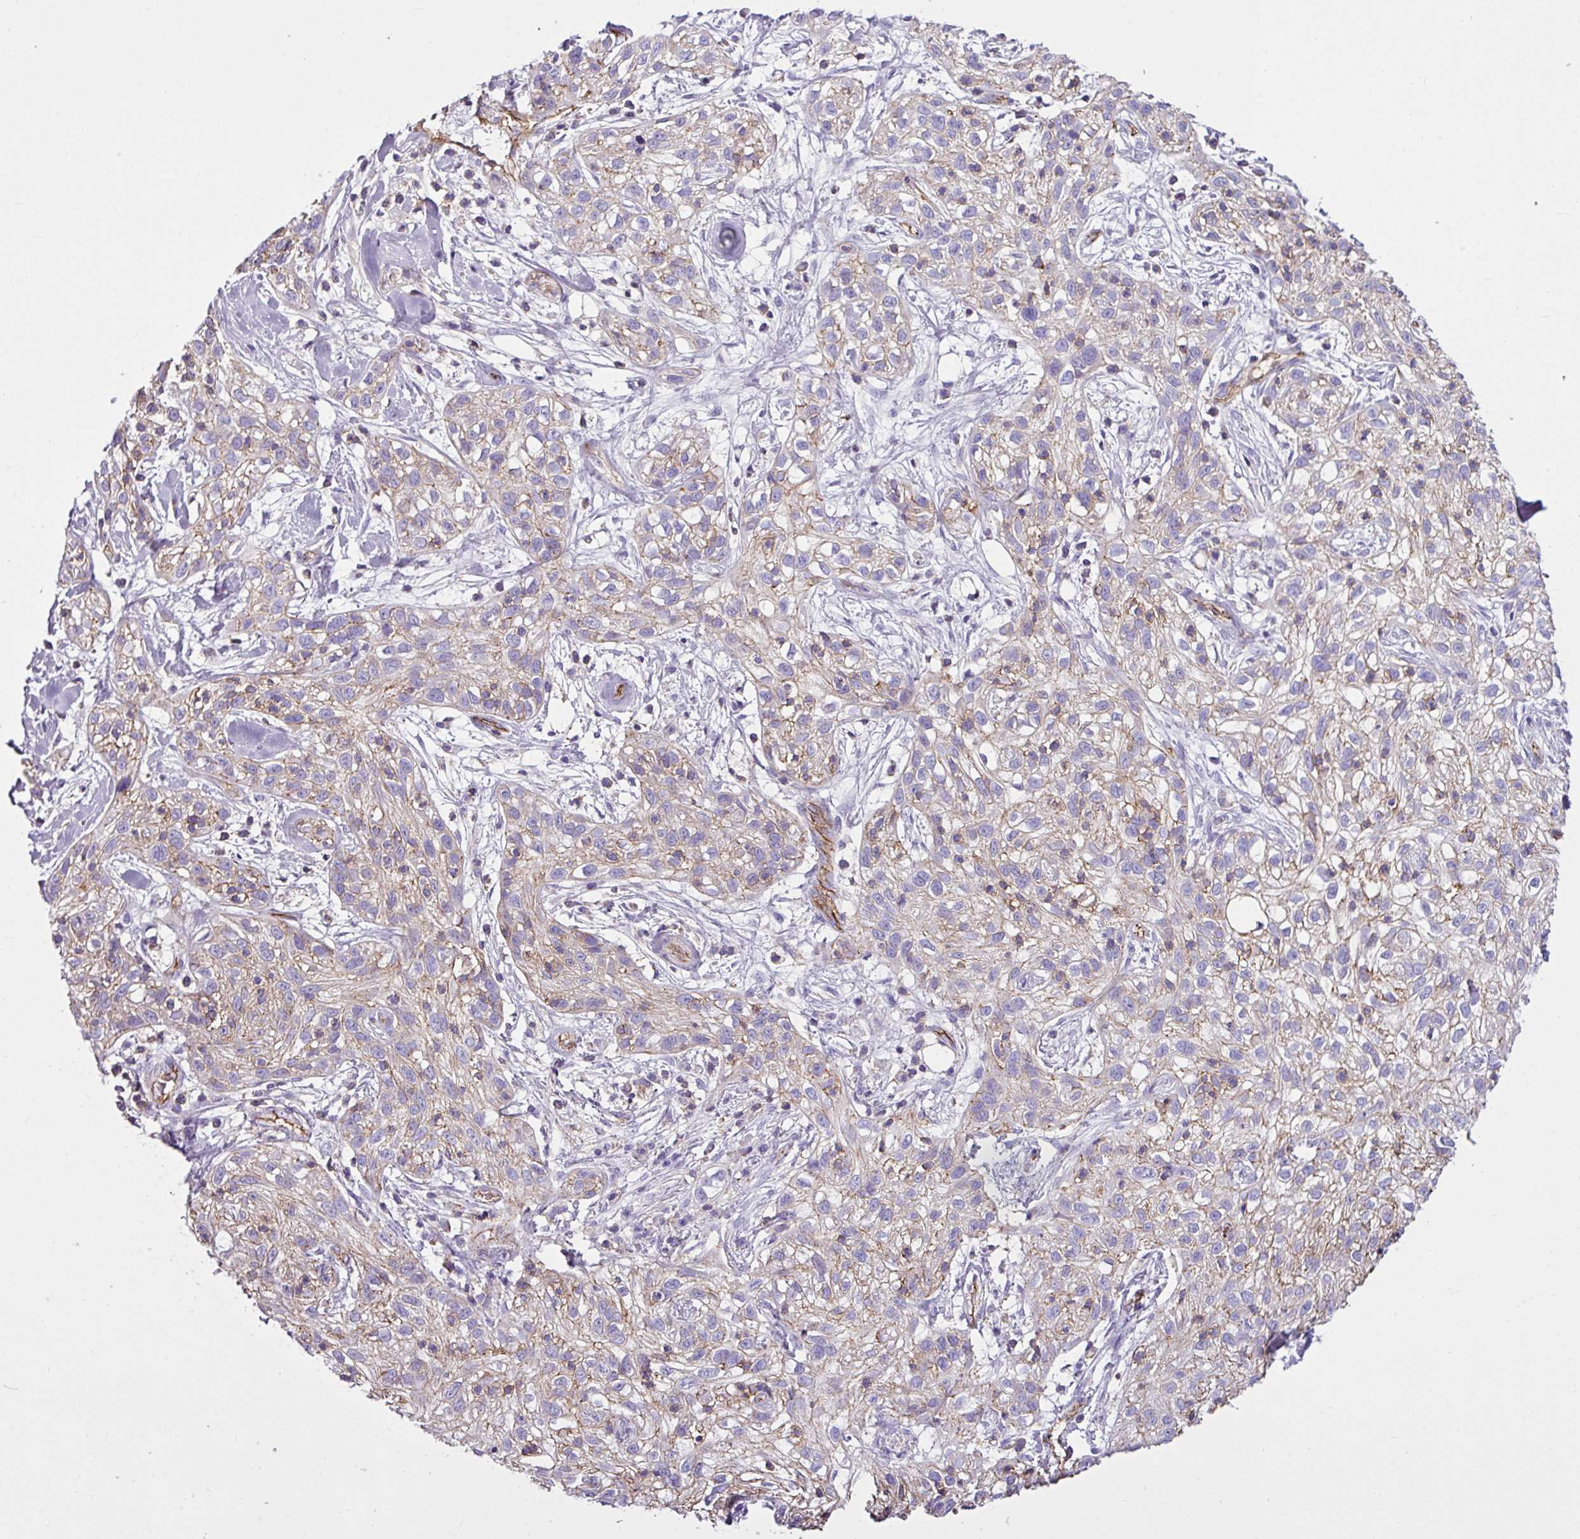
{"staining": {"intensity": "weak", "quantity": "25%-75%", "location": "cytoplasmic/membranous"}, "tissue": "skin cancer", "cell_type": "Tumor cells", "image_type": "cancer", "snomed": [{"axis": "morphology", "description": "Squamous cell carcinoma, NOS"}, {"axis": "topography", "description": "Skin"}], "caption": "Immunohistochemical staining of skin cancer demonstrates low levels of weak cytoplasmic/membranous protein positivity in approximately 25%-75% of tumor cells.", "gene": "EME2", "patient": {"sex": "male", "age": 82}}